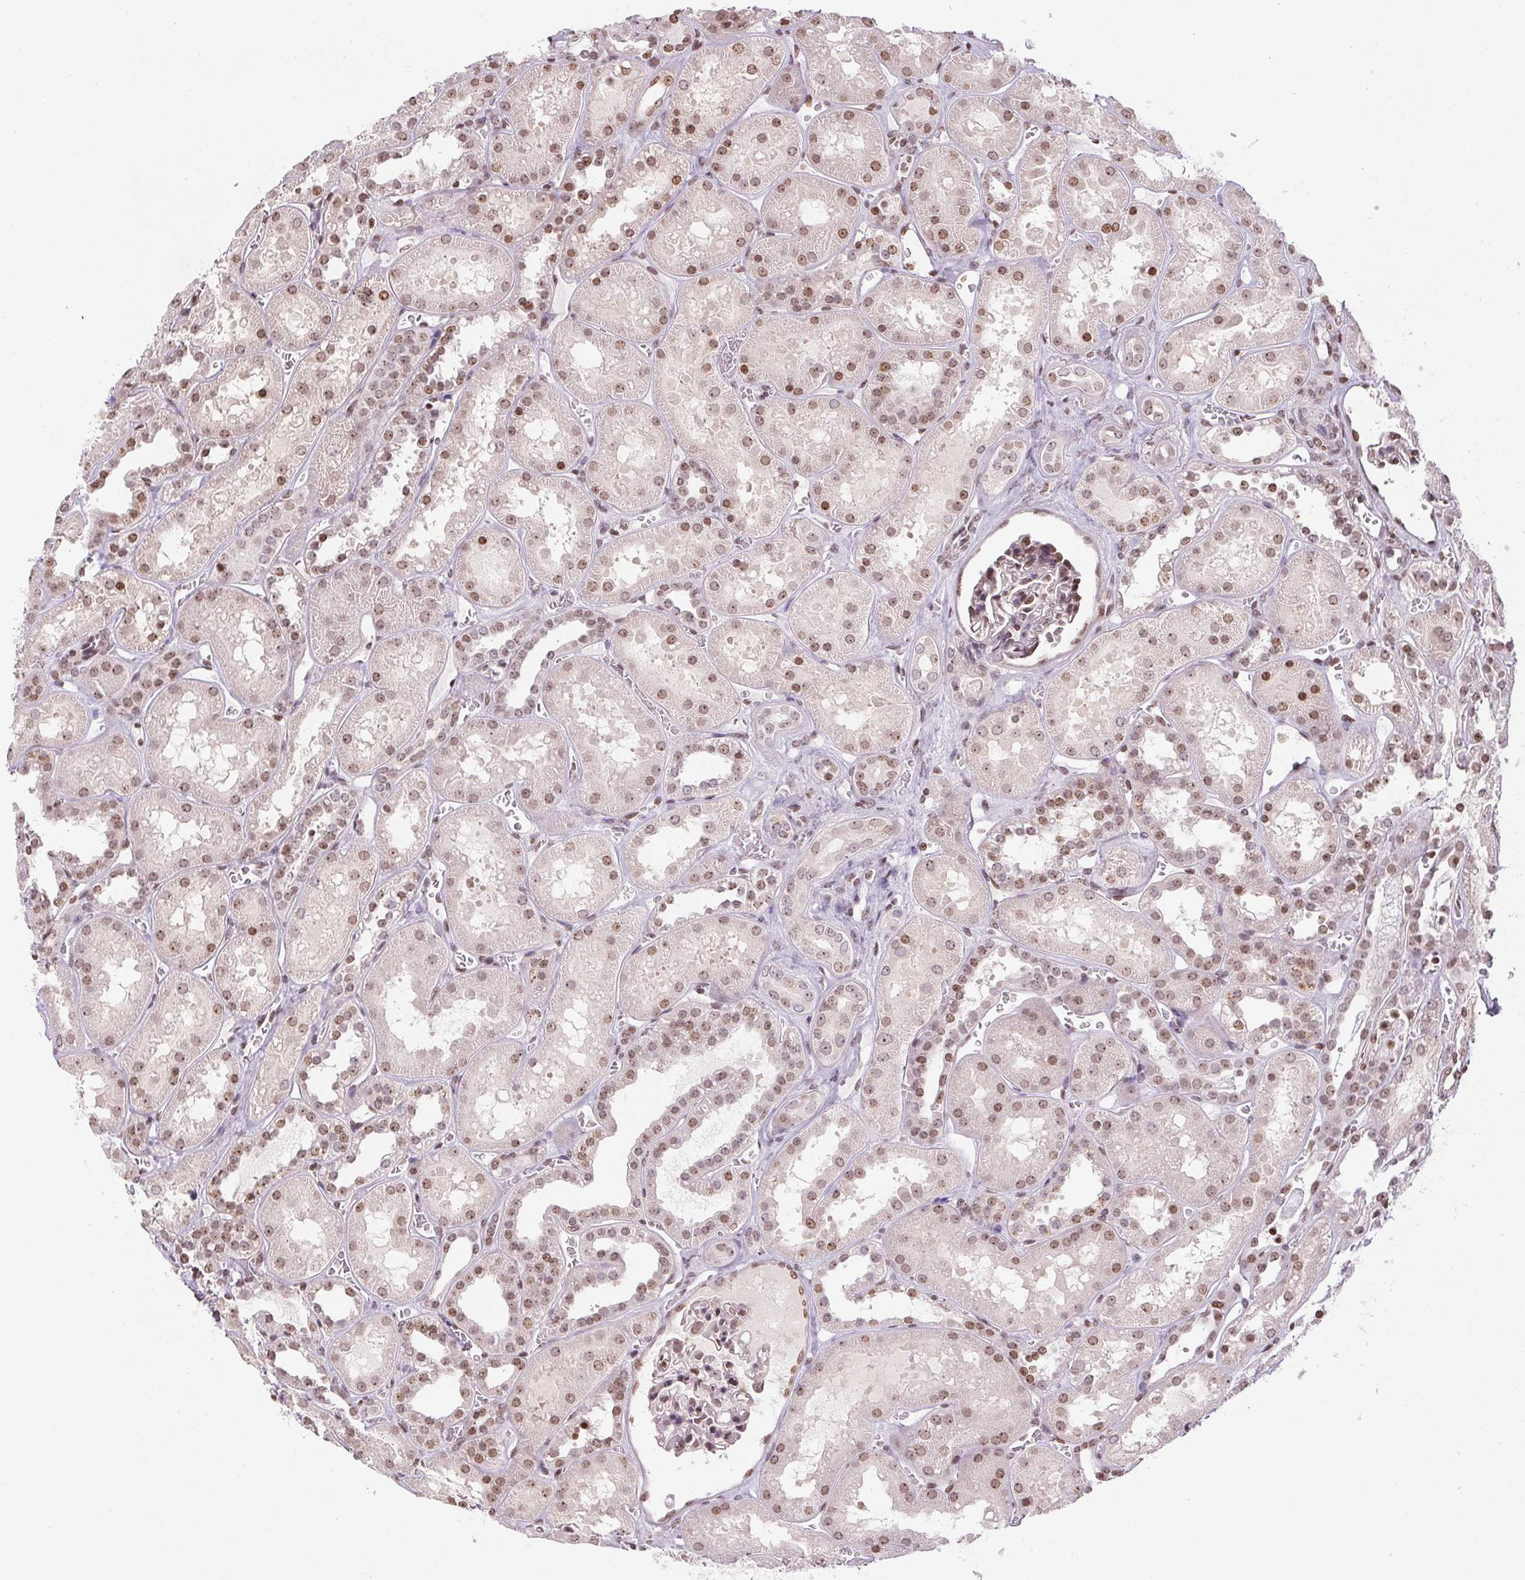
{"staining": {"intensity": "moderate", "quantity": "25%-75%", "location": "nuclear"}, "tissue": "kidney", "cell_type": "Cells in glomeruli", "image_type": "normal", "snomed": [{"axis": "morphology", "description": "Normal tissue, NOS"}, {"axis": "topography", "description": "Kidney"}], "caption": "High-magnification brightfield microscopy of benign kidney stained with DAB (brown) and counterstained with hematoxylin (blue). cells in glomeruli exhibit moderate nuclear positivity is seen in approximately25%-75% of cells. Using DAB (brown) and hematoxylin (blue) stains, captured at high magnification using brightfield microscopy.", "gene": "RNF181", "patient": {"sex": "female", "age": 41}}